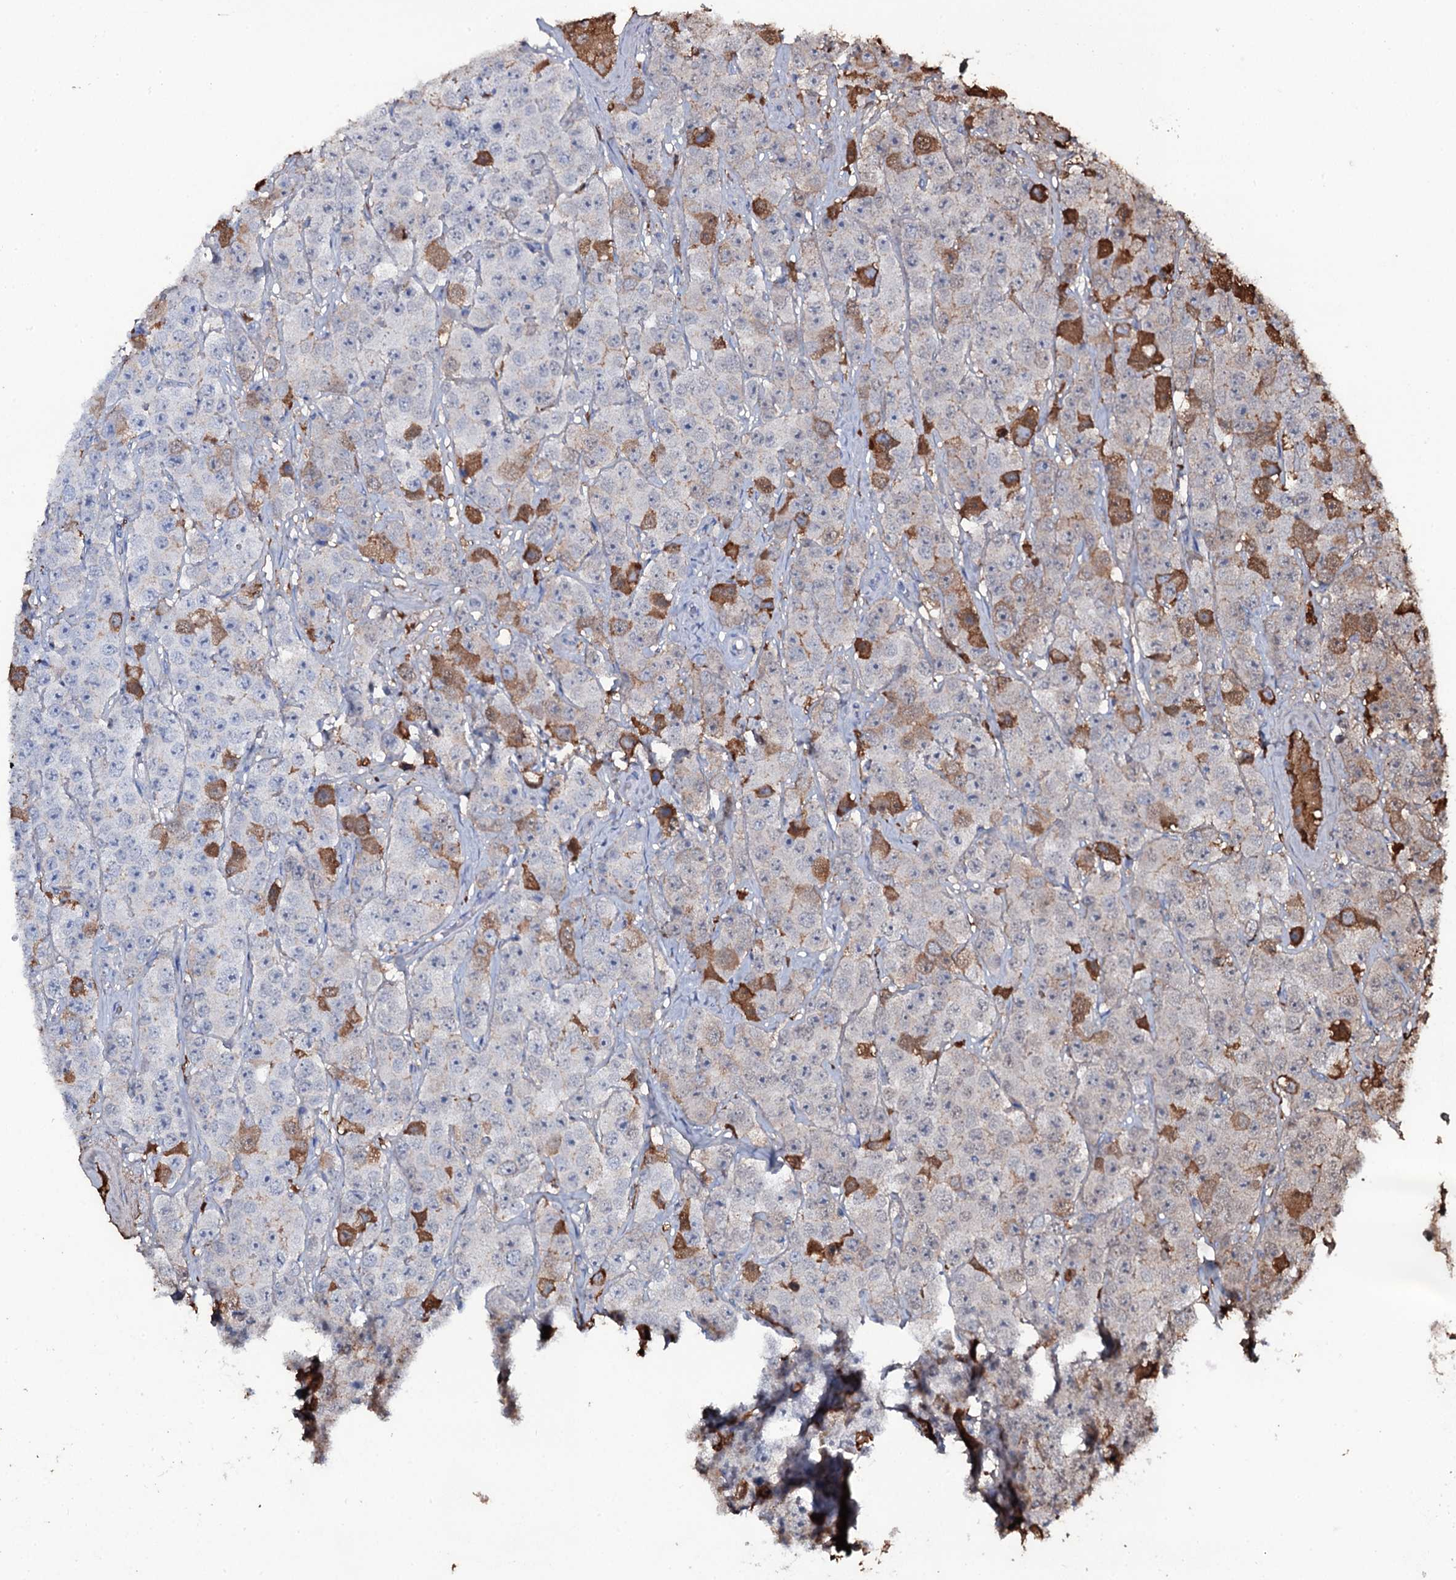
{"staining": {"intensity": "strong", "quantity": "<25%", "location": "cytoplasmic/membranous"}, "tissue": "testis cancer", "cell_type": "Tumor cells", "image_type": "cancer", "snomed": [{"axis": "morphology", "description": "Seminoma, NOS"}, {"axis": "topography", "description": "Testis"}], "caption": "Strong cytoplasmic/membranous staining is appreciated in approximately <25% of tumor cells in testis seminoma. (Stains: DAB in brown, nuclei in blue, Microscopy: brightfield microscopy at high magnification).", "gene": "EDN1", "patient": {"sex": "male", "age": 28}}